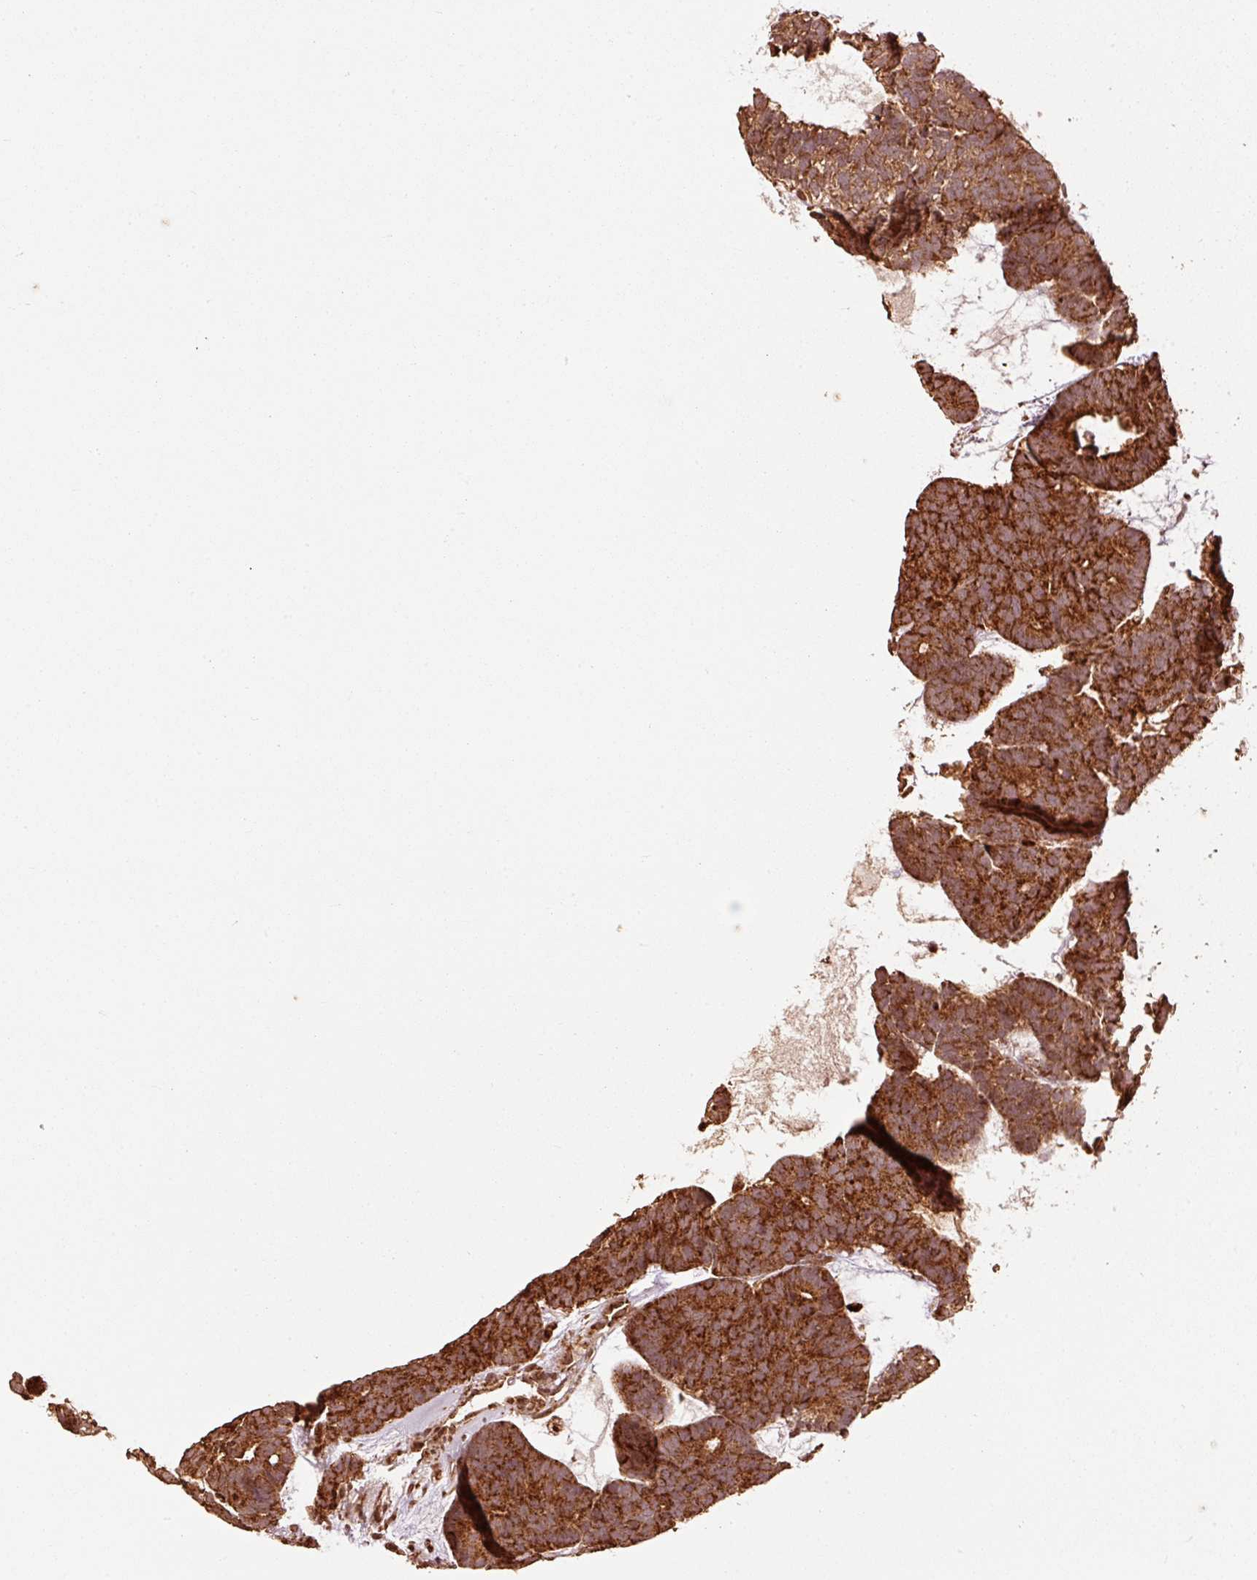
{"staining": {"intensity": "strong", "quantity": ">75%", "location": "cytoplasmic/membranous"}, "tissue": "head and neck cancer", "cell_type": "Tumor cells", "image_type": "cancer", "snomed": [{"axis": "morphology", "description": "Adenocarcinoma, NOS"}, {"axis": "topography", "description": "Head-Neck"}], "caption": "Brown immunohistochemical staining in head and neck cancer reveals strong cytoplasmic/membranous staining in approximately >75% of tumor cells.", "gene": "MRPL16", "patient": {"sex": "female", "age": 81}}